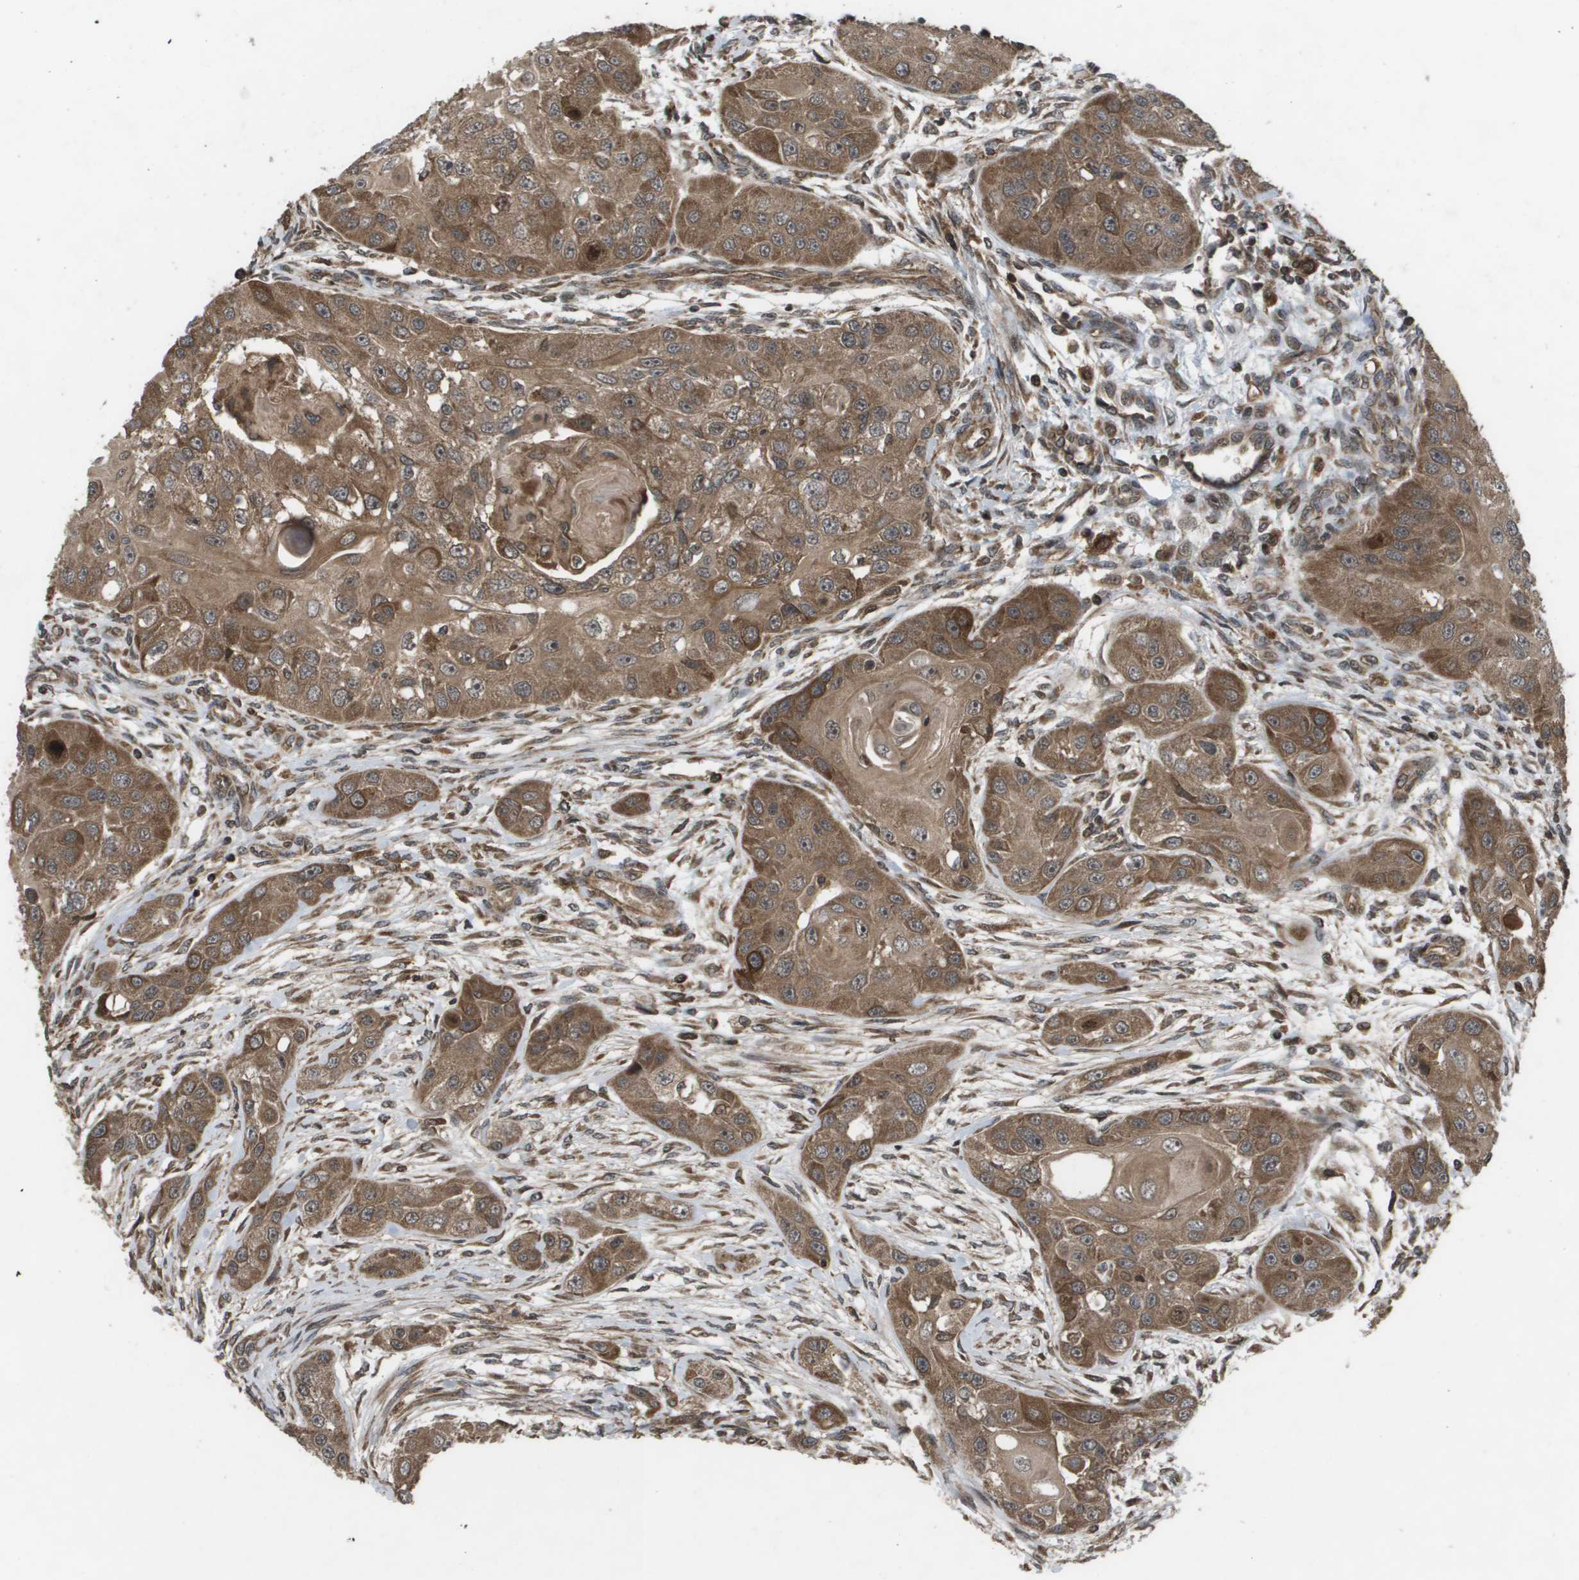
{"staining": {"intensity": "strong", "quantity": ">75%", "location": "cytoplasmic/membranous"}, "tissue": "head and neck cancer", "cell_type": "Tumor cells", "image_type": "cancer", "snomed": [{"axis": "morphology", "description": "Normal tissue, NOS"}, {"axis": "morphology", "description": "Squamous cell carcinoma, NOS"}, {"axis": "topography", "description": "Skeletal muscle"}, {"axis": "topography", "description": "Head-Neck"}], "caption": "This photomicrograph displays immunohistochemistry staining of head and neck squamous cell carcinoma, with high strong cytoplasmic/membranous expression in about >75% of tumor cells.", "gene": "KIF11", "patient": {"sex": "male", "age": 51}}